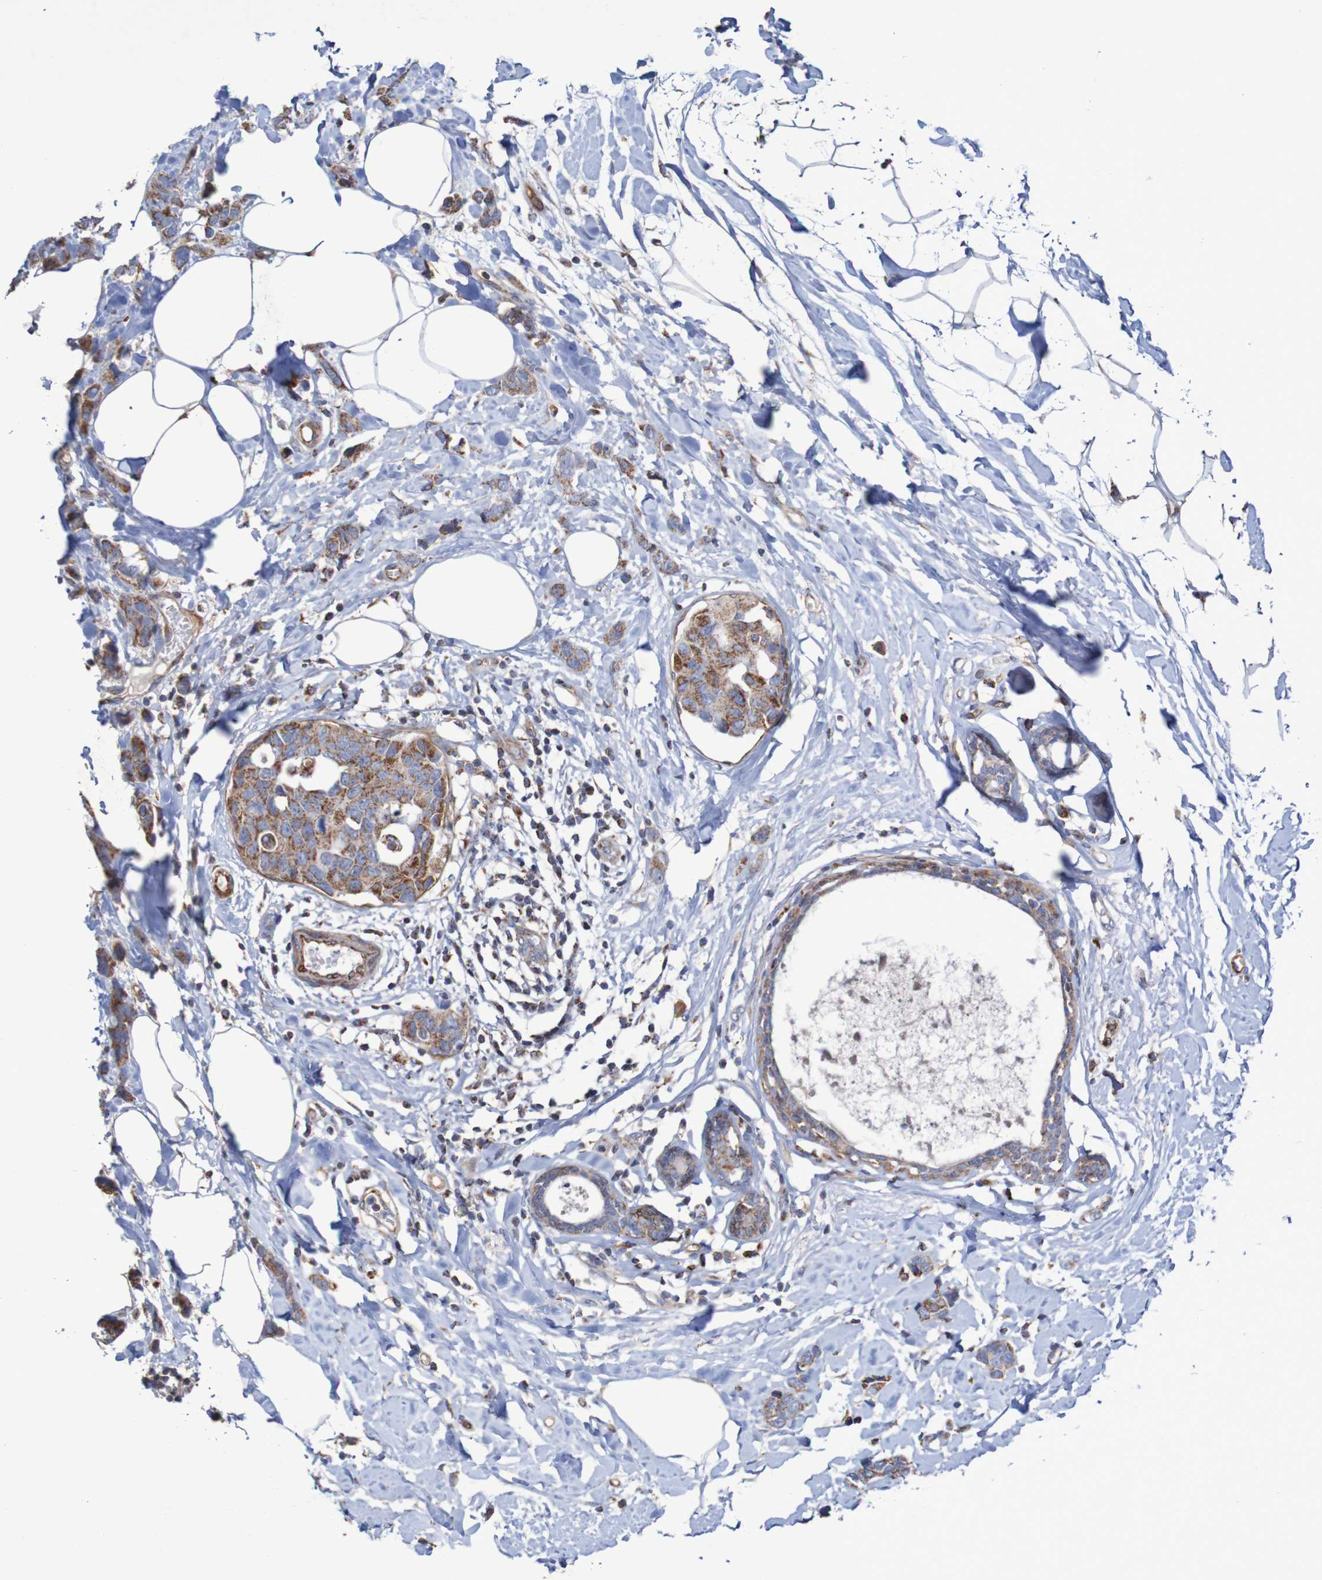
{"staining": {"intensity": "strong", "quantity": ">75%", "location": "cytoplasmic/membranous"}, "tissue": "breast cancer", "cell_type": "Tumor cells", "image_type": "cancer", "snomed": [{"axis": "morphology", "description": "Normal tissue, NOS"}, {"axis": "morphology", "description": "Duct carcinoma"}, {"axis": "topography", "description": "Breast"}], "caption": "Tumor cells show high levels of strong cytoplasmic/membranous expression in approximately >75% of cells in infiltrating ductal carcinoma (breast).", "gene": "MMEL1", "patient": {"sex": "female", "age": 50}}